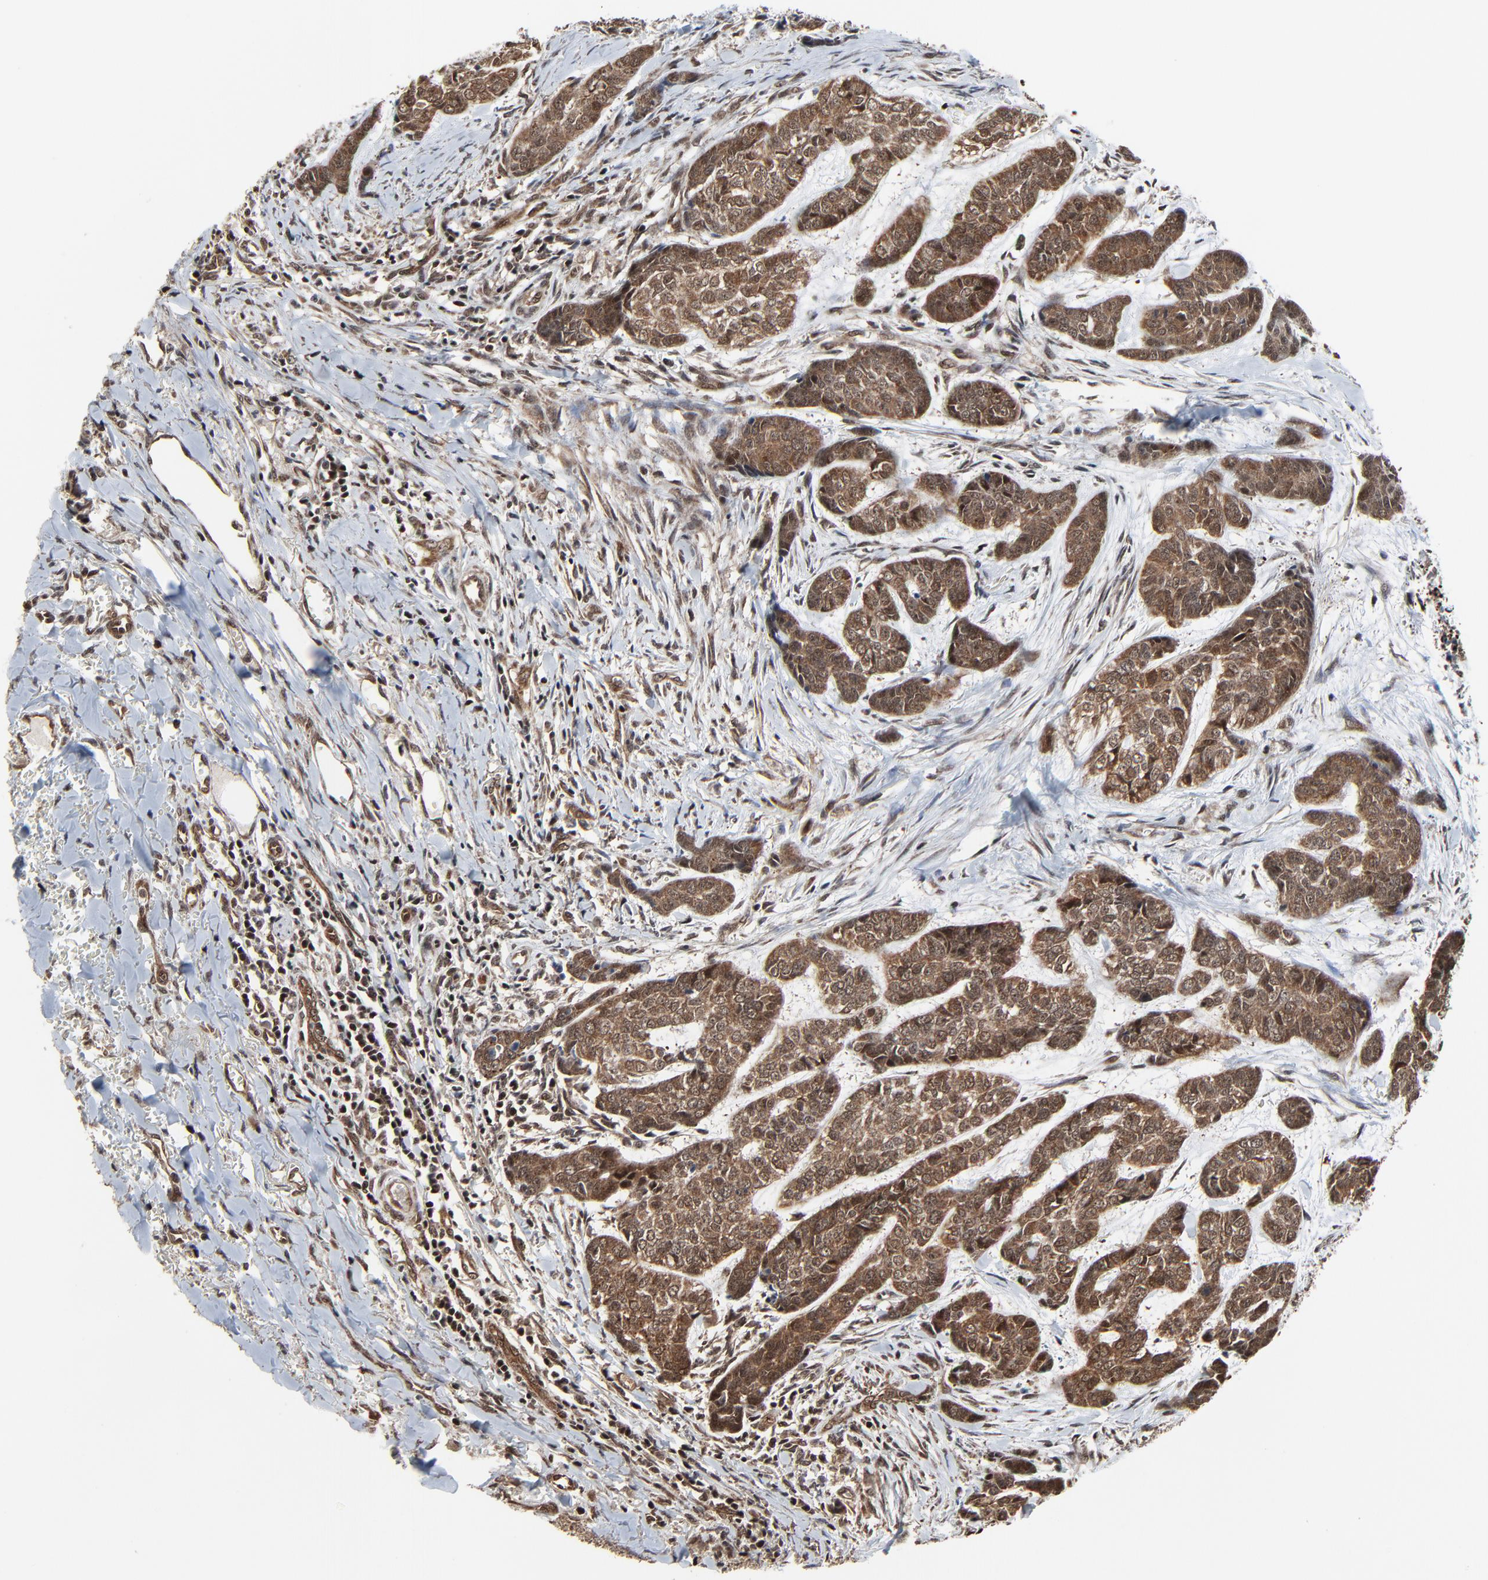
{"staining": {"intensity": "moderate", "quantity": ">75%", "location": "cytoplasmic/membranous,nuclear"}, "tissue": "skin cancer", "cell_type": "Tumor cells", "image_type": "cancer", "snomed": [{"axis": "morphology", "description": "Basal cell carcinoma"}, {"axis": "topography", "description": "Skin"}], "caption": "Brown immunohistochemical staining in skin cancer (basal cell carcinoma) displays moderate cytoplasmic/membranous and nuclear expression in approximately >75% of tumor cells.", "gene": "RHOJ", "patient": {"sex": "female", "age": 64}}